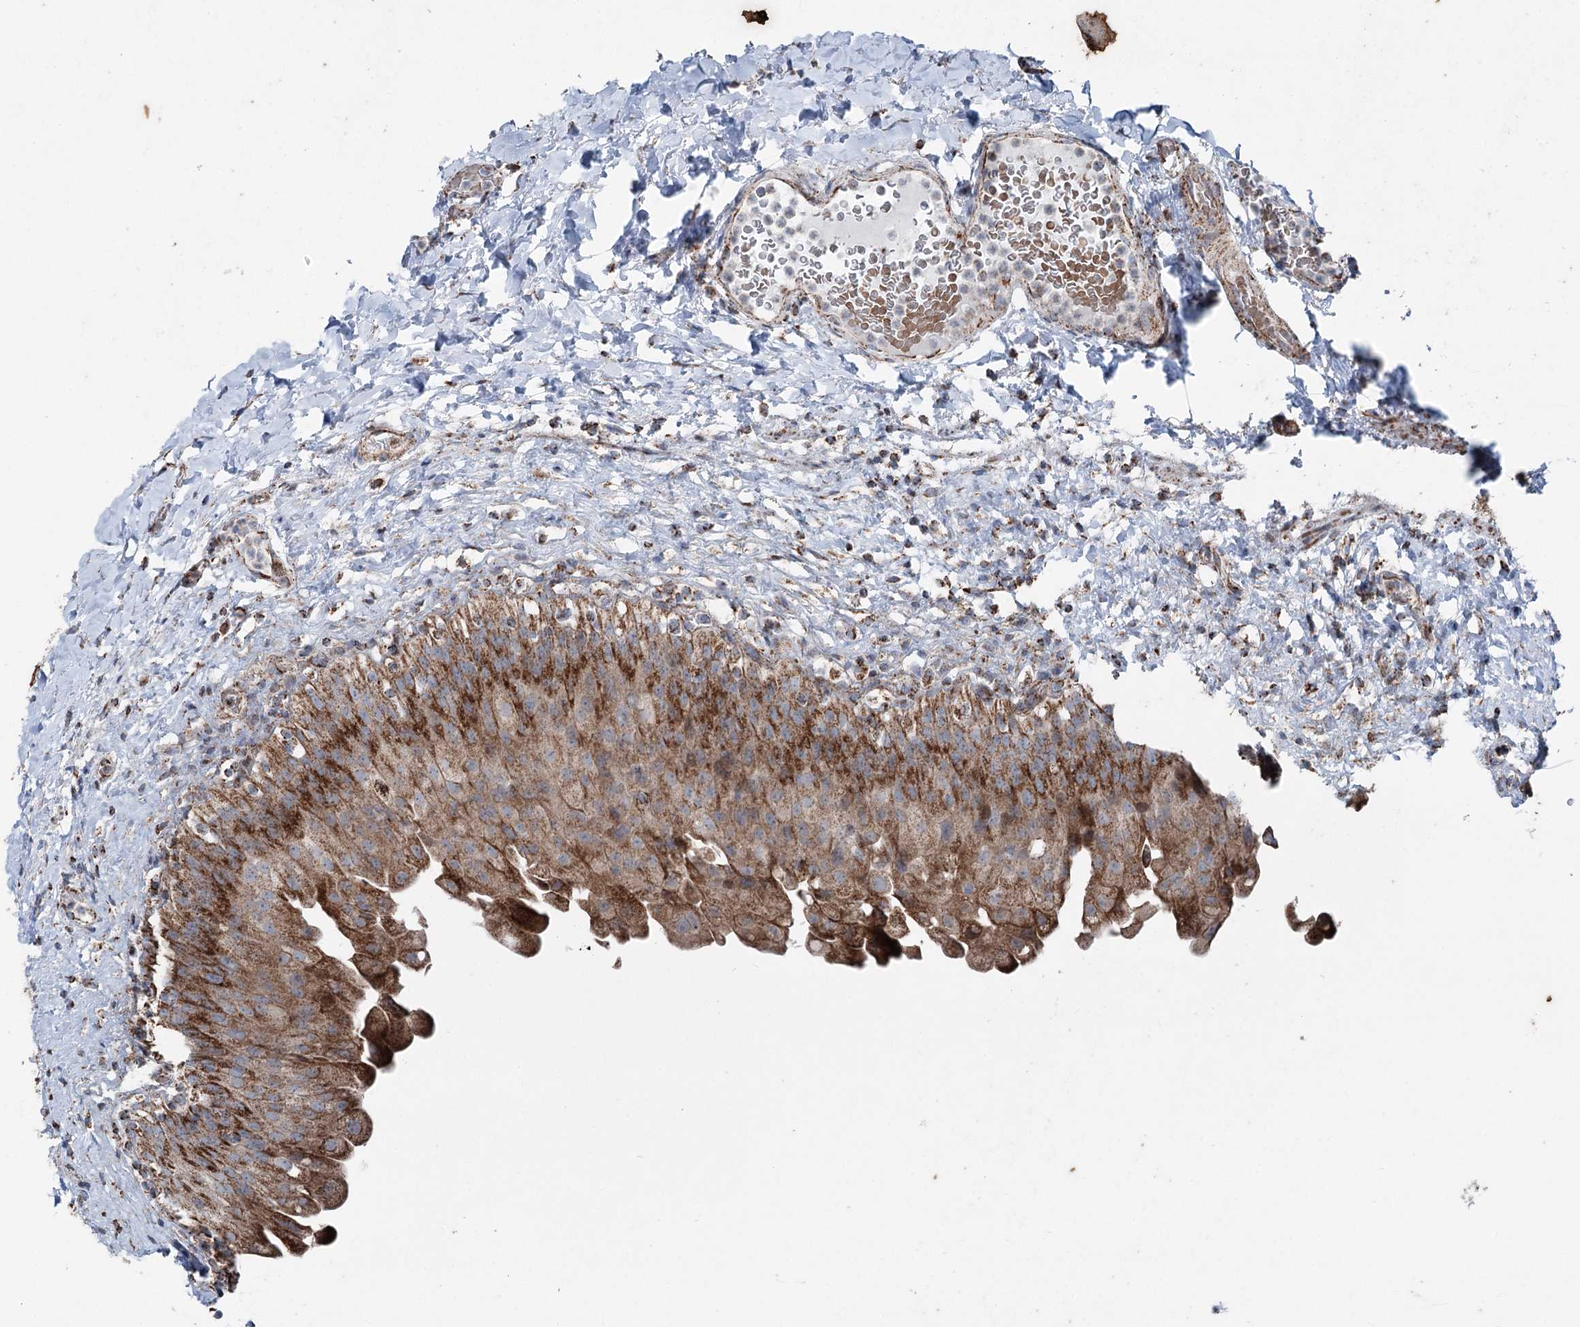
{"staining": {"intensity": "strong", "quantity": ">75%", "location": "cytoplasmic/membranous"}, "tissue": "urinary bladder", "cell_type": "Urothelial cells", "image_type": "normal", "snomed": [{"axis": "morphology", "description": "Normal tissue, NOS"}, {"axis": "topography", "description": "Urinary bladder"}], "caption": "Protein staining of benign urinary bladder demonstrates strong cytoplasmic/membranous staining in about >75% of urothelial cells.", "gene": "UCN3", "patient": {"sex": "female", "age": 27}}